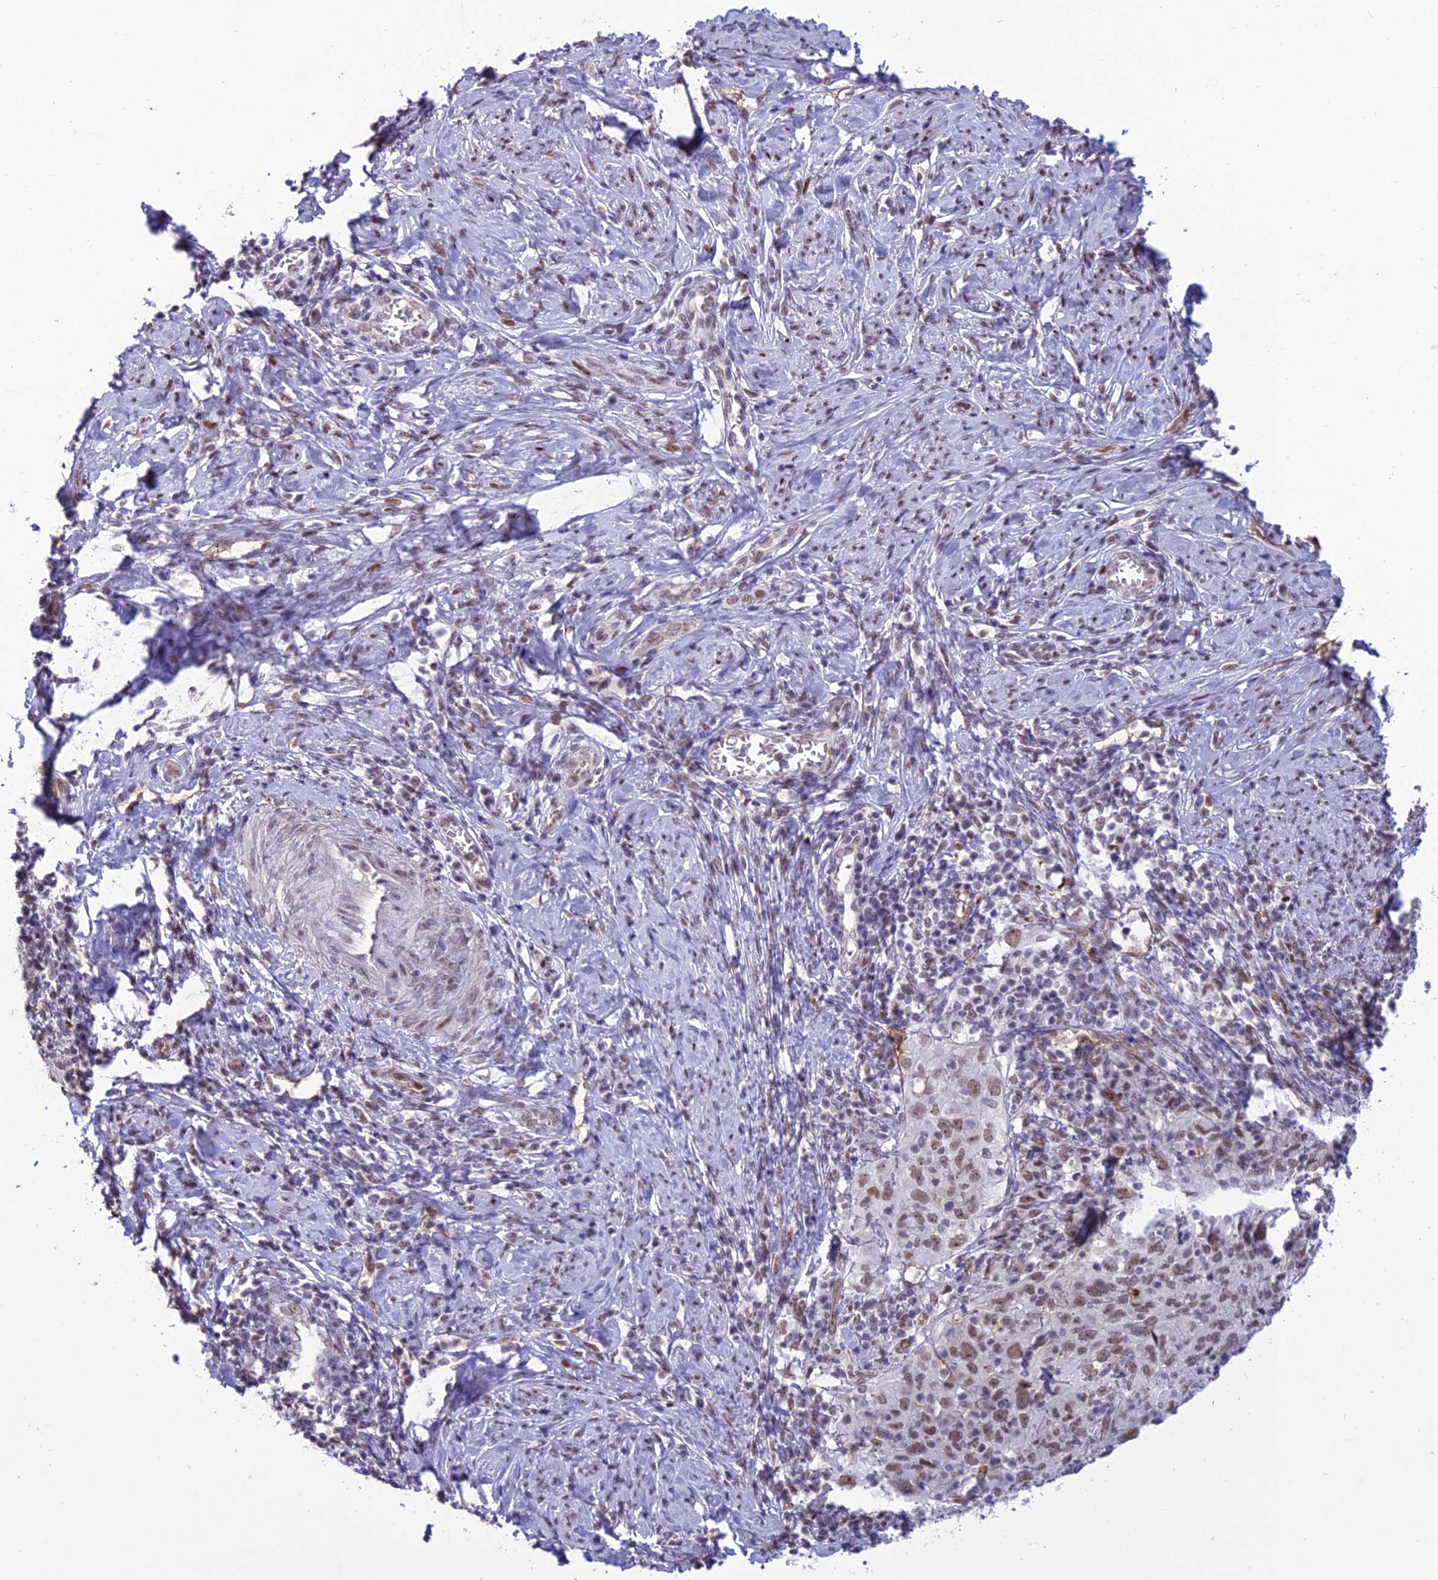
{"staining": {"intensity": "moderate", "quantity": ">75%", "location": "nuclear"}, "tissue": "cervical cancer", "cell_type": "Tumor cells", "image_type": "cancer", "snomed": [{"axis": "morphology", "description": "Normal tissue, NOS"}, {"axis": "morphology", "description": "Squamous cell carcinoma, NOS"}, {"axis": "topography", "description": "Cervix"}], "caption": "A medium amount of moderate nuclear expression is present in approximately >75% of tumor cells in cervical squamous cell carcinoma tissue. (Brightfield microscopy of DAB IHC at high magnification).", "gene": "RANBP3", "patient": {"sex": "female", "age": 31}}